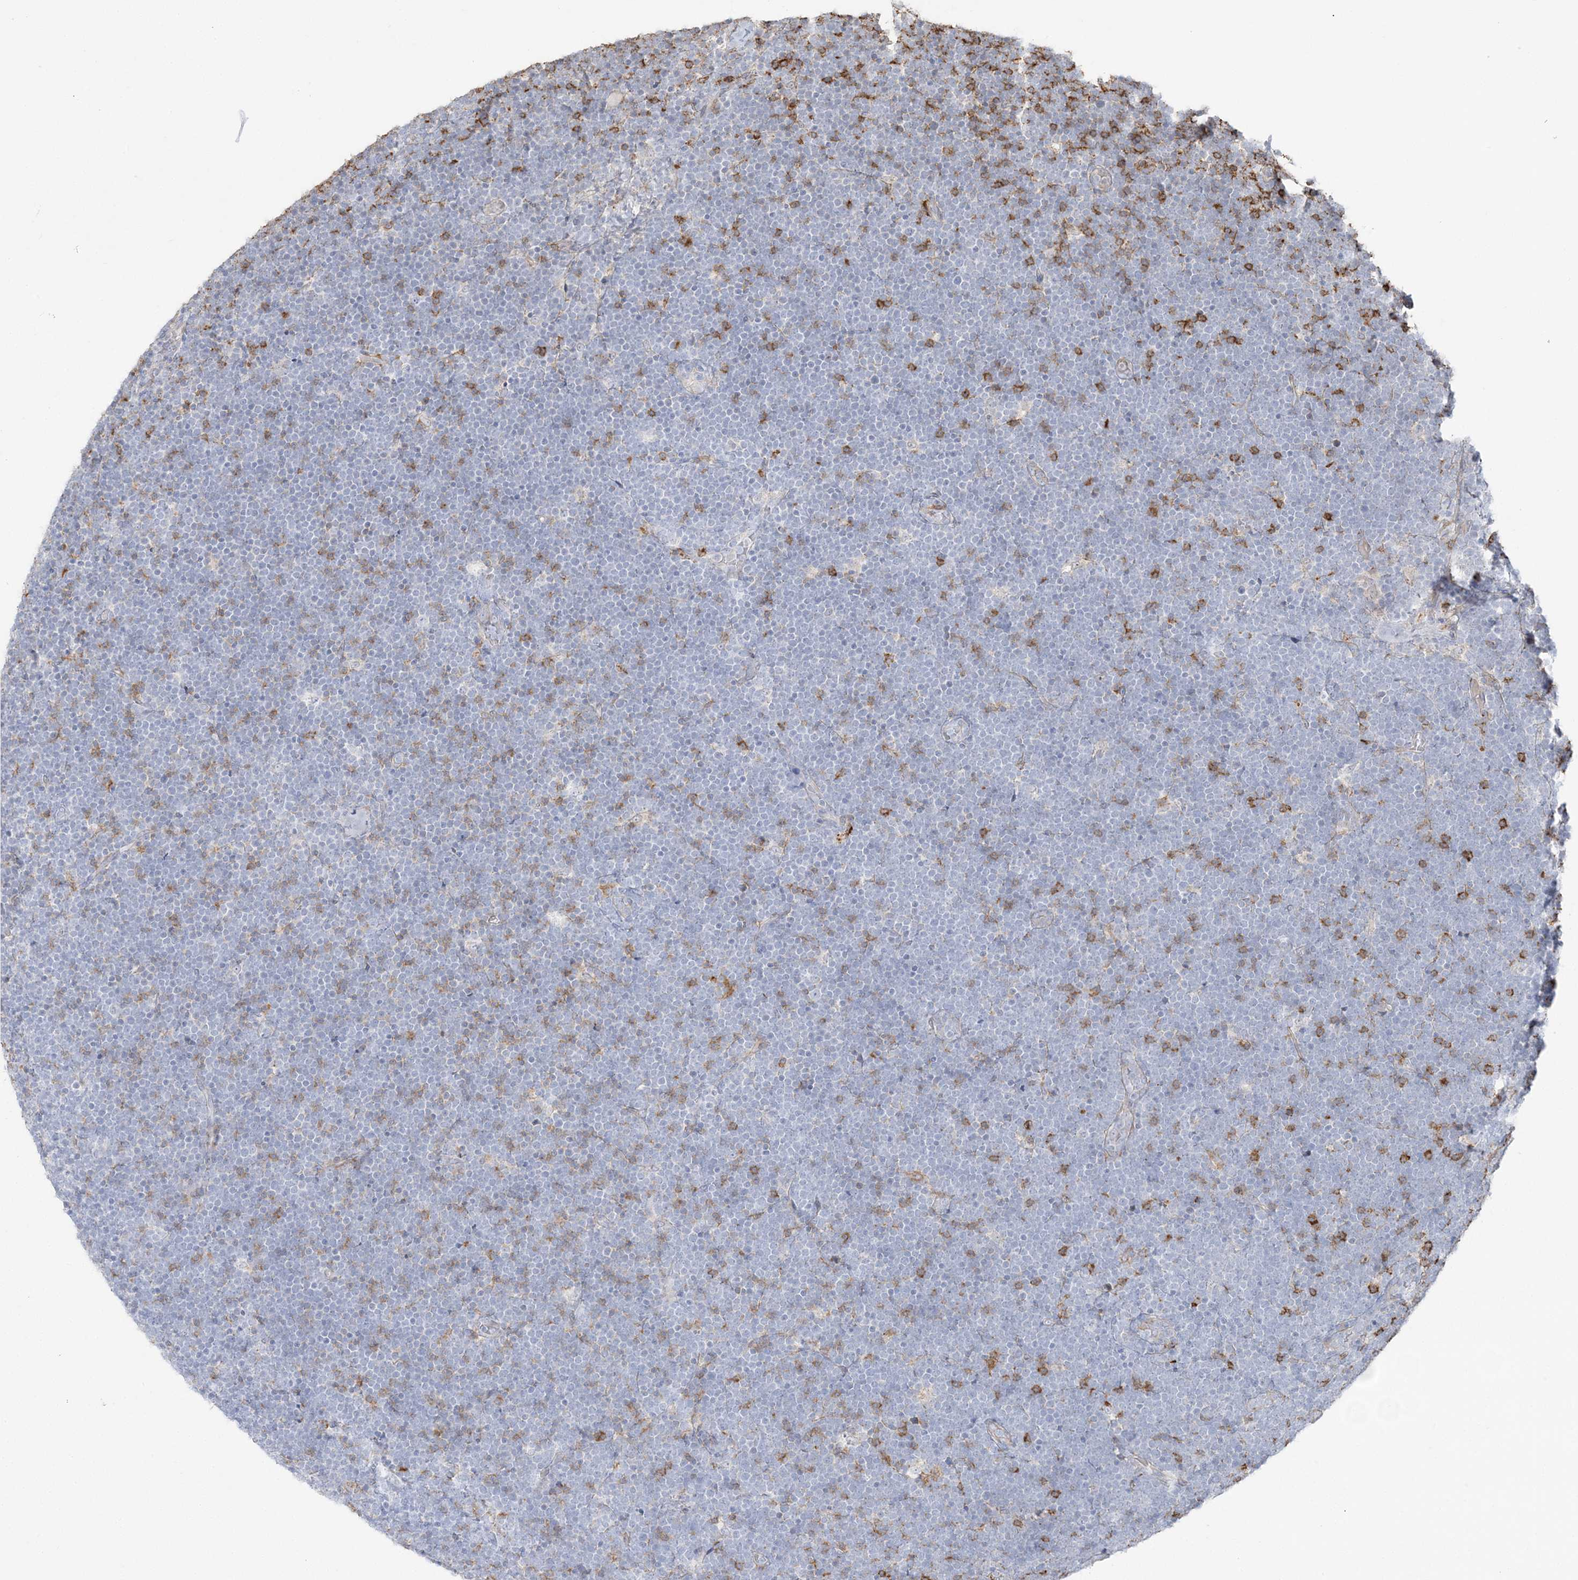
{"staining": {"intensity": "negative", "quantity": "none", "location": "none"}, "tissue": "lymphoma", "cell_type": "Tumor cells", "image_type": "cancer", "snomed": [{"axis": "morphology", "description": "Malignant lymphoma, non-Hodgkin's type, High grade"}, {"axis": "topography", "description": "Lymph node"}], "caption": "Immunohistochemistry of lymphoma reveals no positivity in tumor cells.", "gene": "HAAO", "patient": {"sex": "male", "age": 13}}